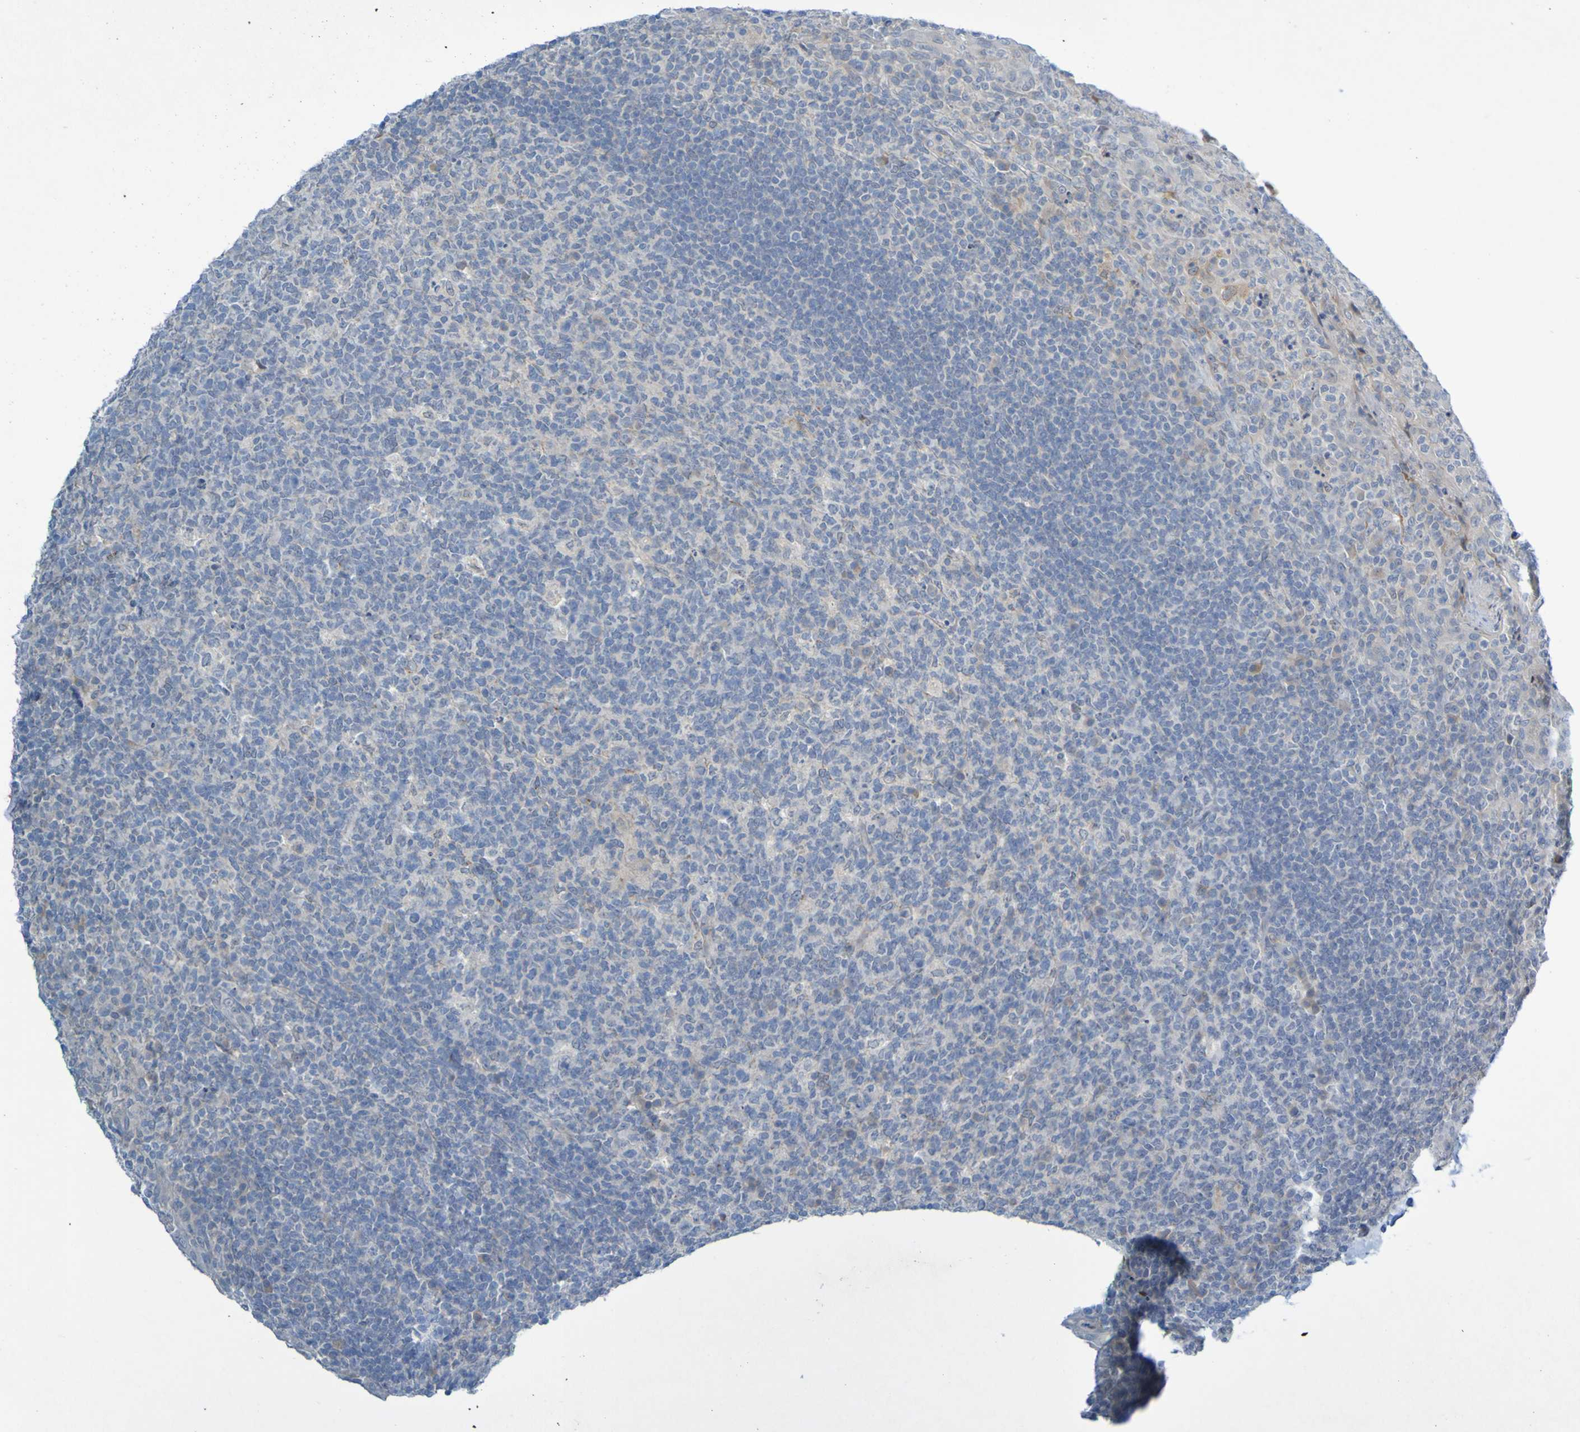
{"staining": {"intensity": "negative", "quantity": "none", "location": "none"}, "tissue": "tonsil", "cell_type": "Germinal center cells", "image_type": "normal", "snomed": [{"axis": "morphology", "description": "Normal tissue, NOS"}, {"axis": "topography", "description": "Tonsil"}], "caption": "This photomicrograph is of normal tonsil stained with IHC to label a protein in brown with the nuclei are counter-stained blue. There is no positivity in germinal center cells.", "gene": "LILRB5", "patient": {"sex": "male", "age": 17}}